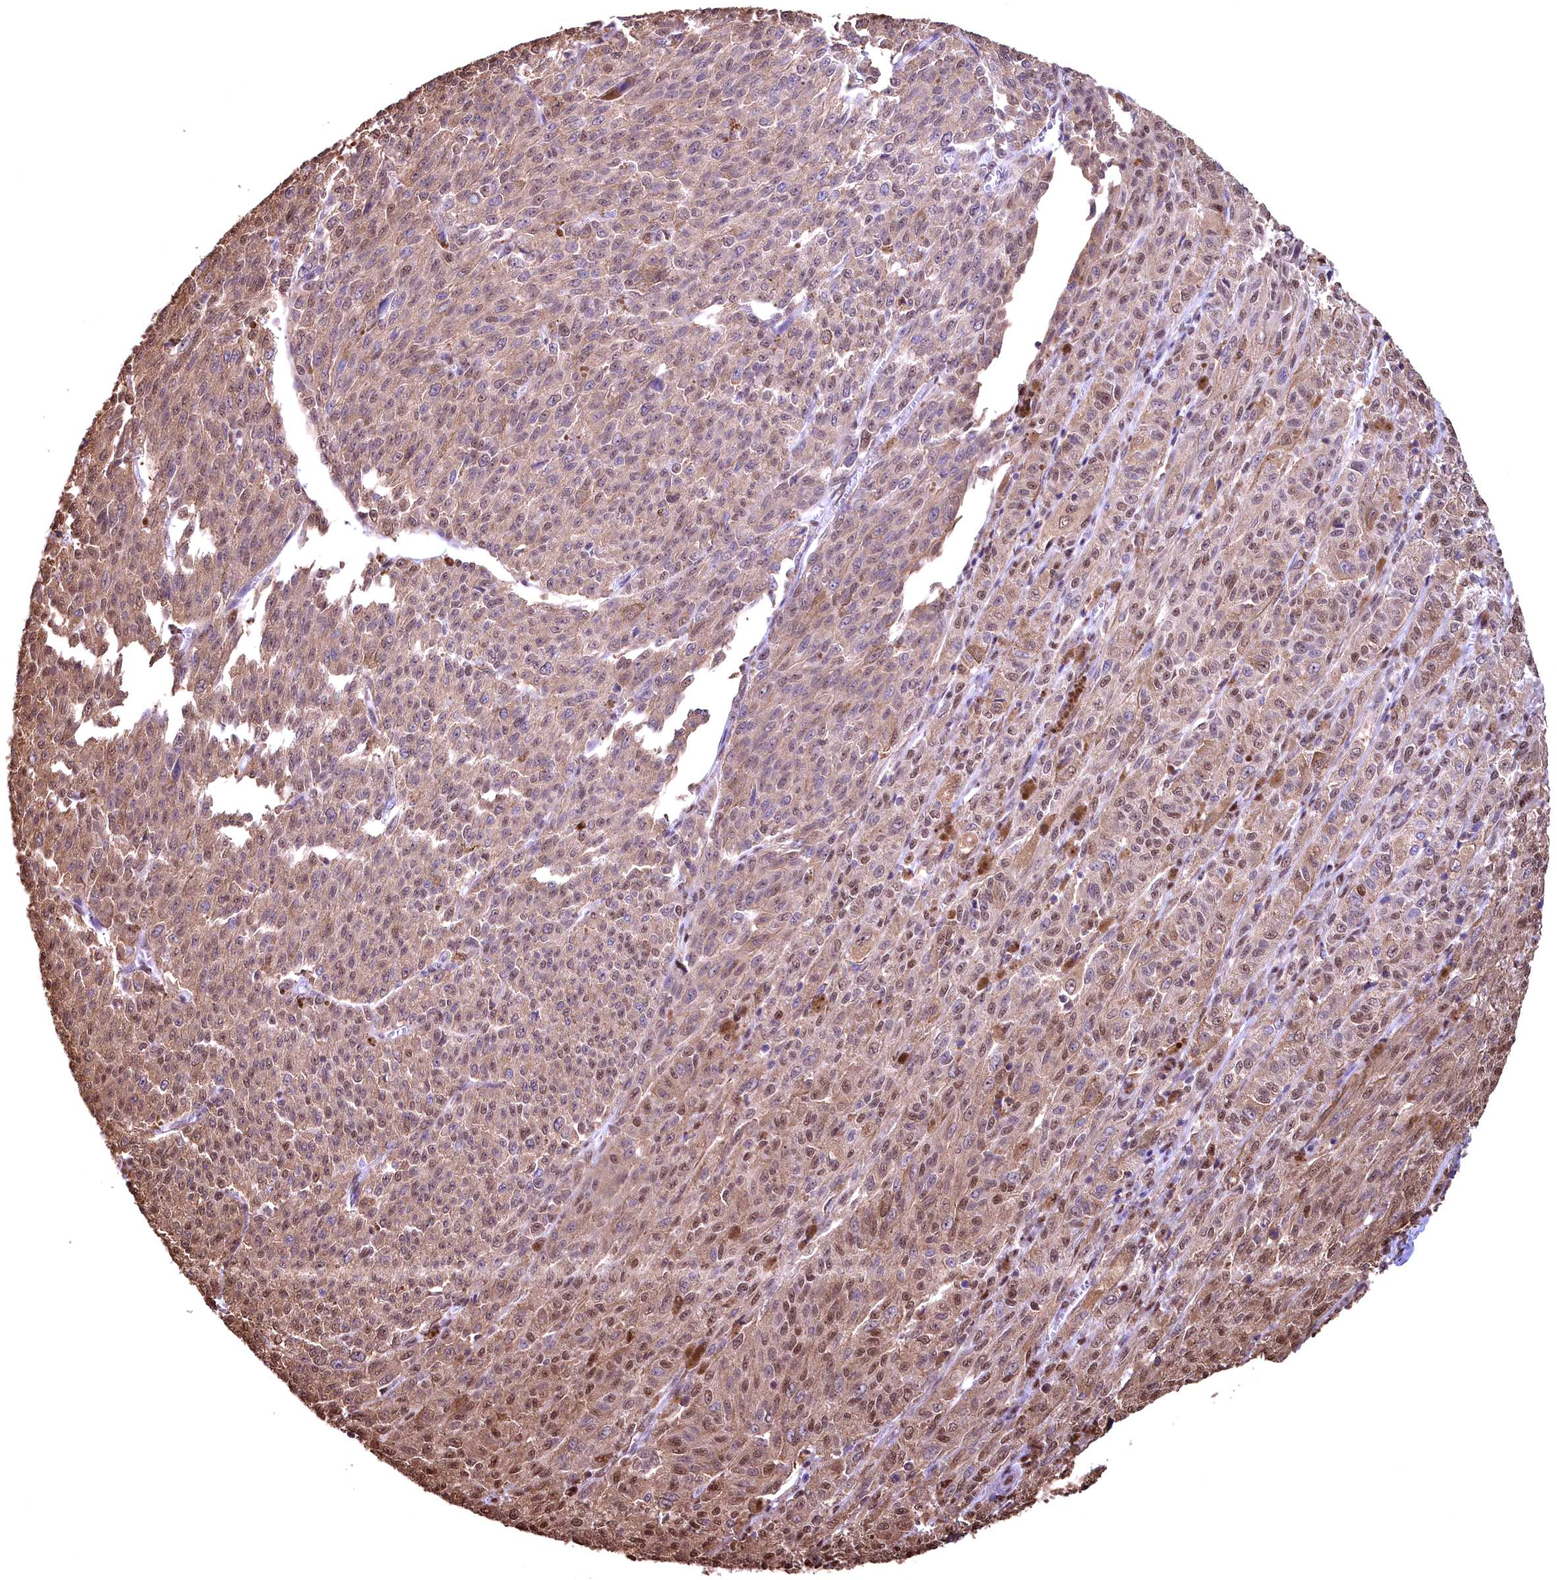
{"staining": {"intensity": "moderate", "quantity": ">75%", "location": "cytoplasmic/membranous,nuclear"}, "tissue": "melanoma", "cell_type": "Tumor cells", "image_type": "cancer", "snomed": [{"axis": "morphology", "description": "Malignant melanoma, NOS"}, {"axis": "topography", "description": "Skin"}], "caption": "Human melanoma stained for a protein (brown) displays moderate cytoplasmic/membranous and nuclear positive expression in about >75% of tumor cells.", "gene": "GAPDH", "patient": {"sex": "female", "age": 52}}